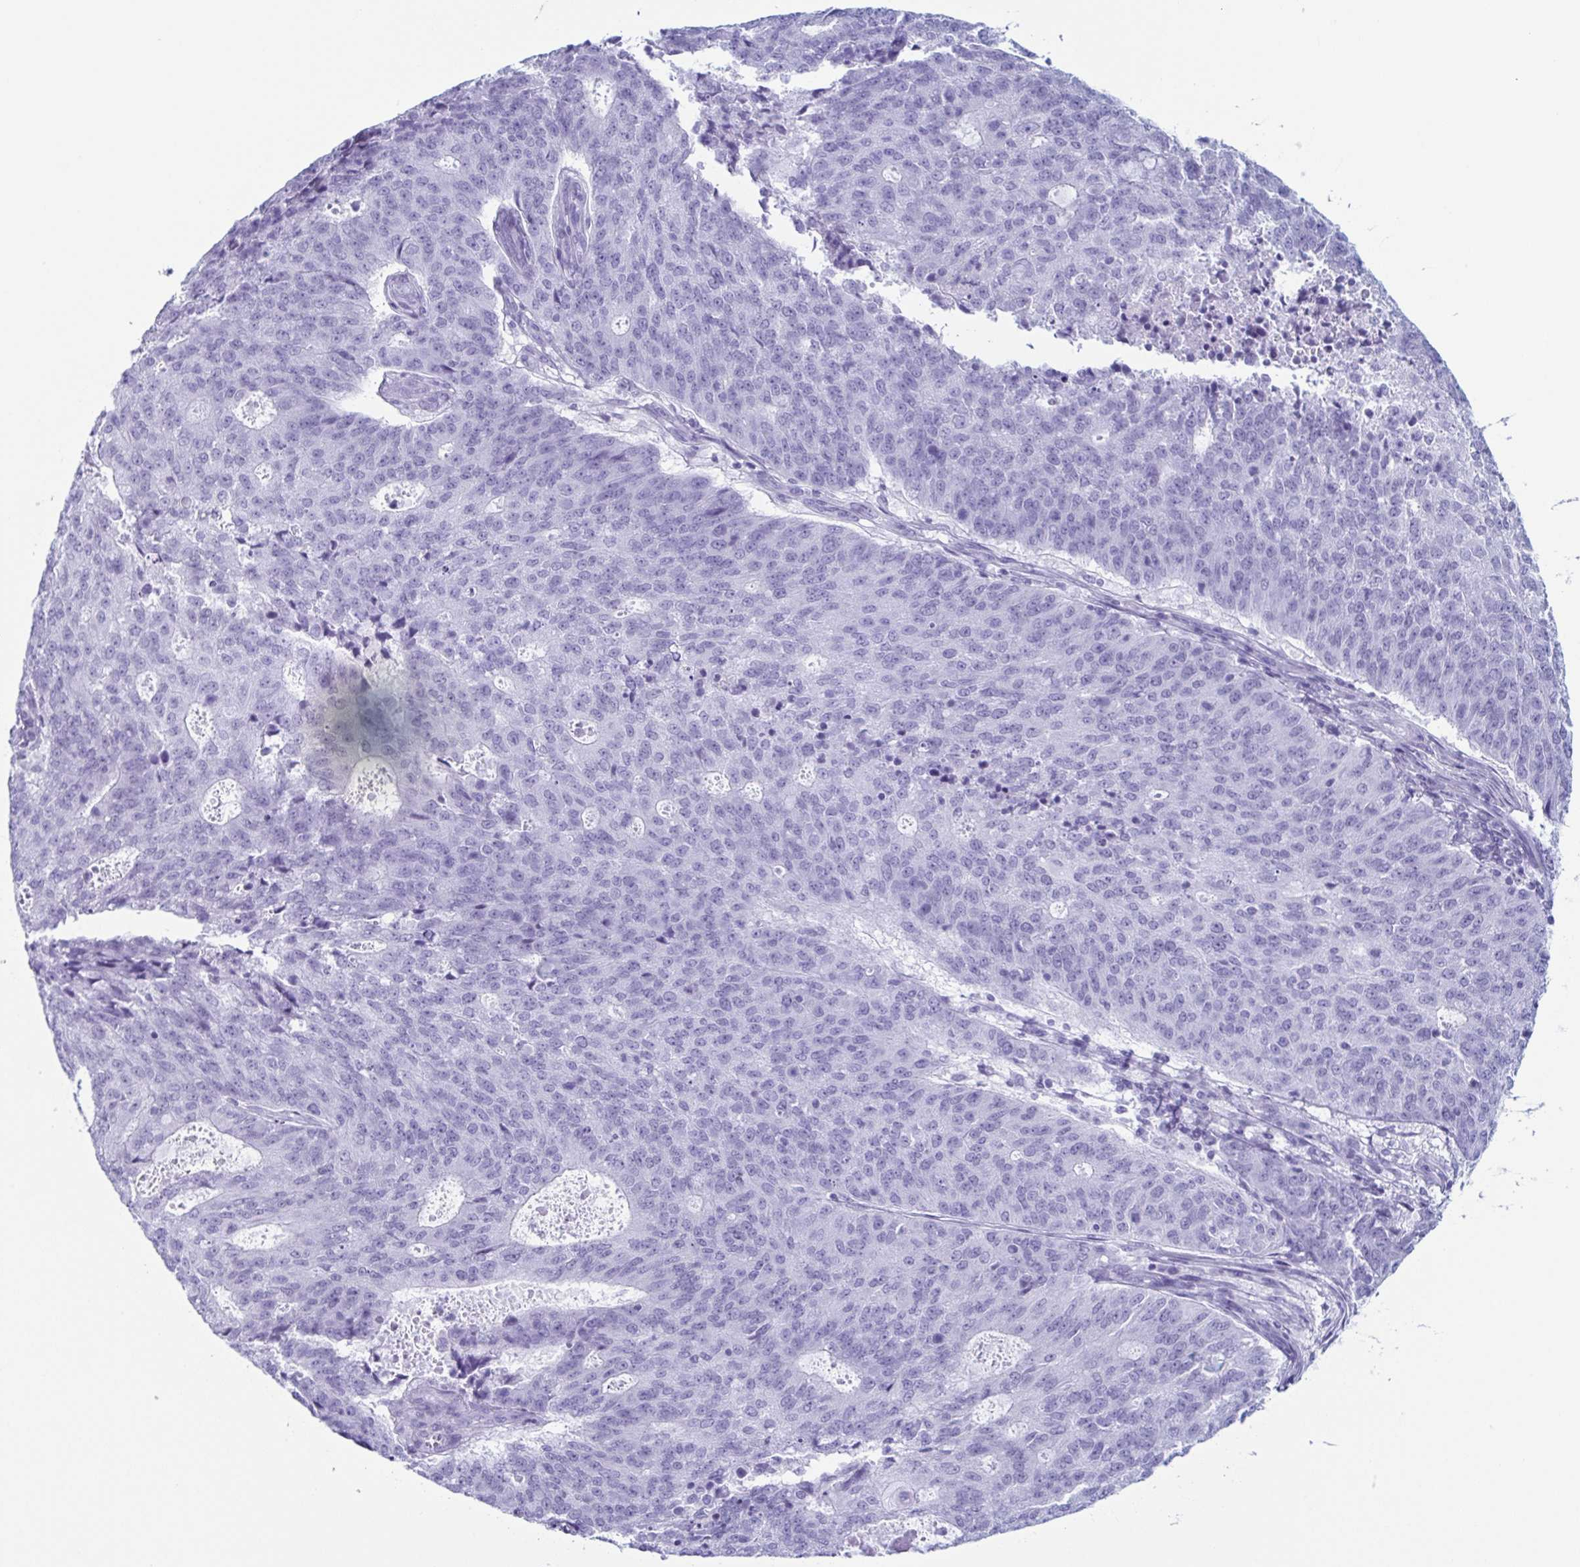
{"staining": {"intensity": "negative", "quantity": "none", "location": "none"}, "tissue": "endometrial cancer", "cell_type": "Tumor cells", "image_type": "cancer", "snomed": [{"axis": "morphology", "description": "Adenocarcinoma, NOS"}, {"axis": "topography", "description": "Endometrium"}], "caption": "The IHC photomicrograph has no significant expression in tumor cells of endometrial adenocarcinoma tissue.", "gene": "ENKUR", "patient": {"sex": "female", "age": 82}}